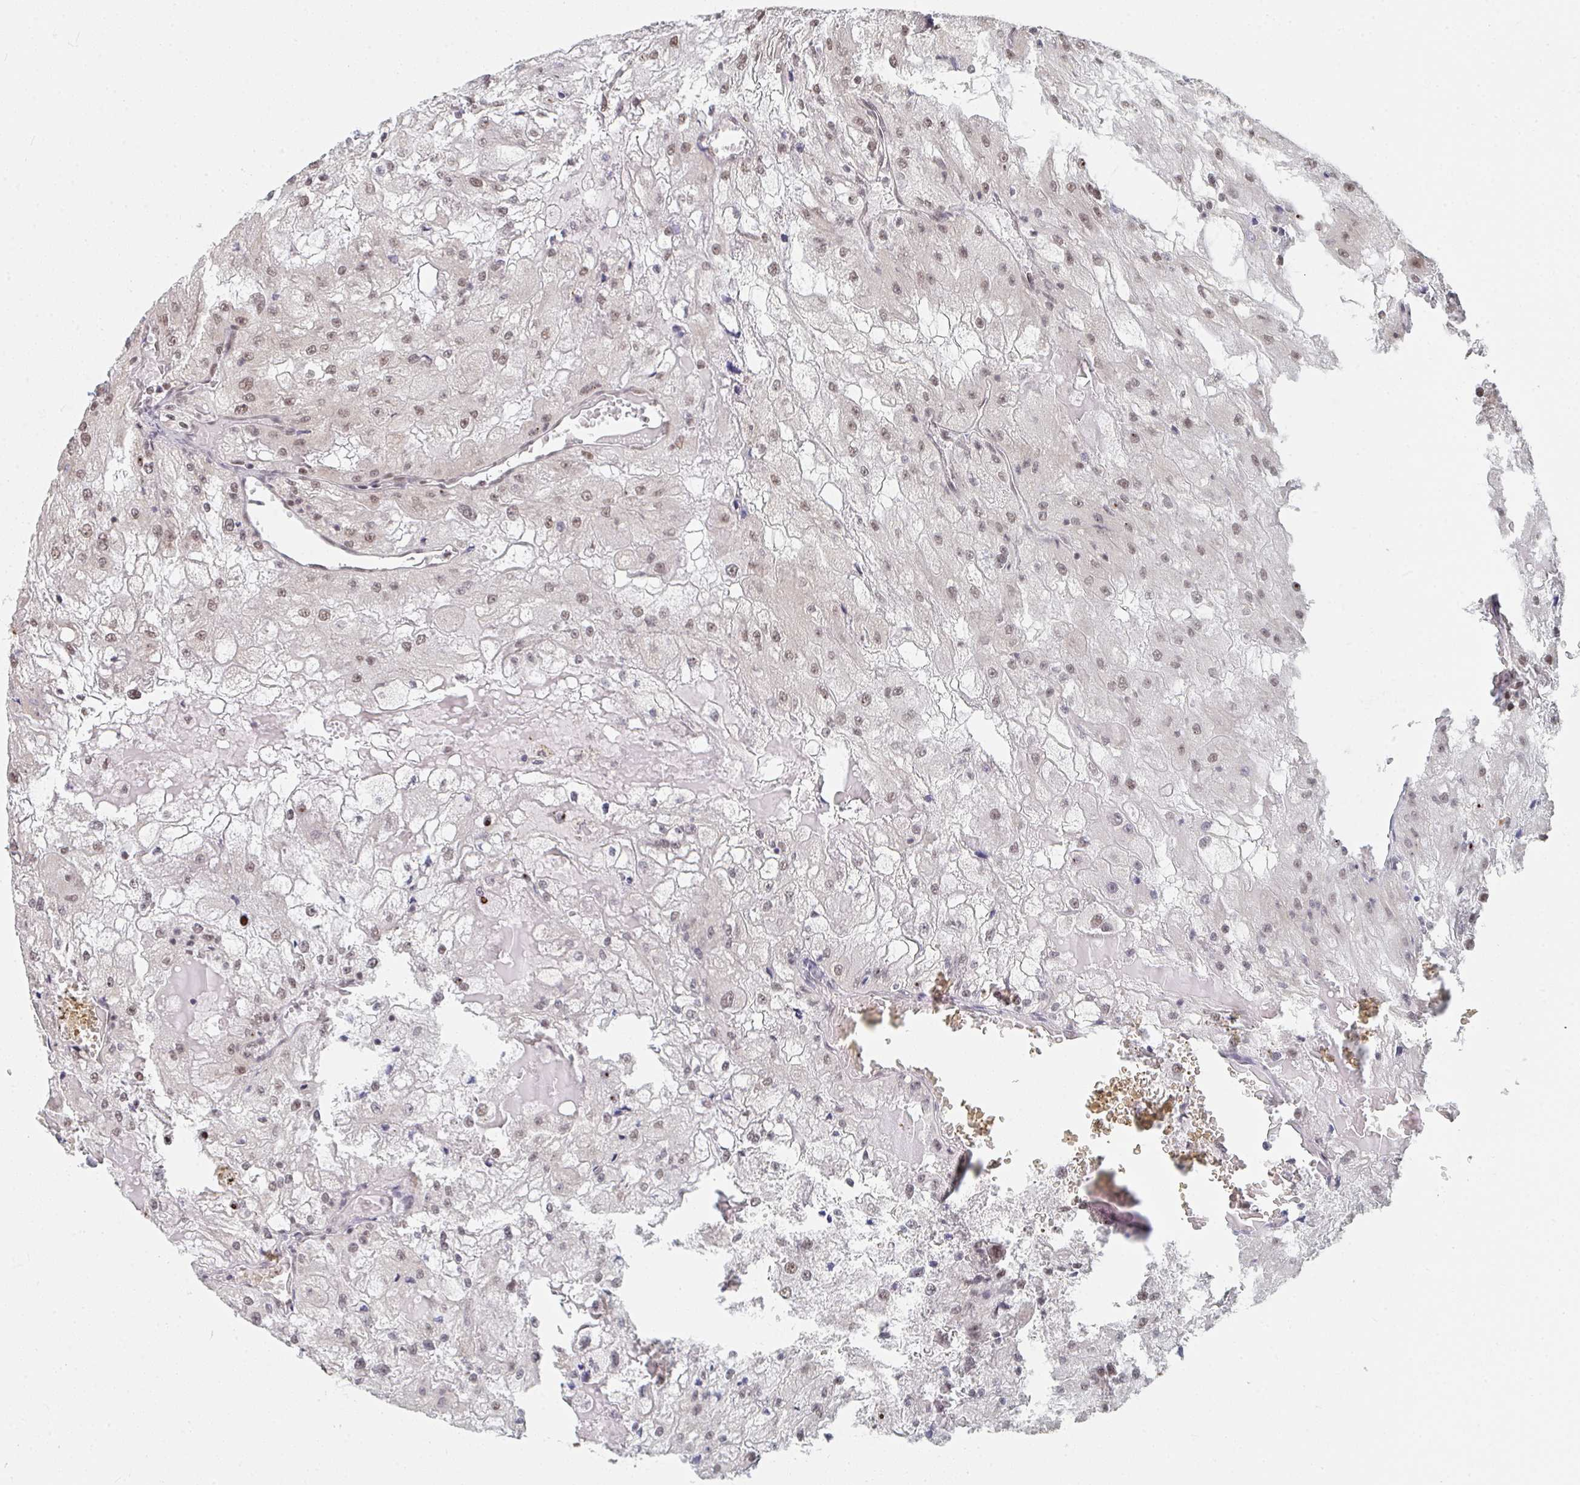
{"staining": {"intensity": "weak", "quantity": ">75%", "location": "nuclear"}, "tissue": "renal cancer", "cell_type": "Tumor cells", "image_type": "cancer", "snomed": [{"axis": "morphology", "description": "Adenocarcinoma, NOS"}, {"axis": "topography", "description": "Kidney"}], "caption": "Immunohistochemistry photomicrograph of renal cancer (adenocarcinoma) stained for a protein (brown), which demonstrates low levels of weak nuclear staining in about >75% of tumor cells.", "gene": "MBNL1", "patient": {"sex": "female", "age": 74}}